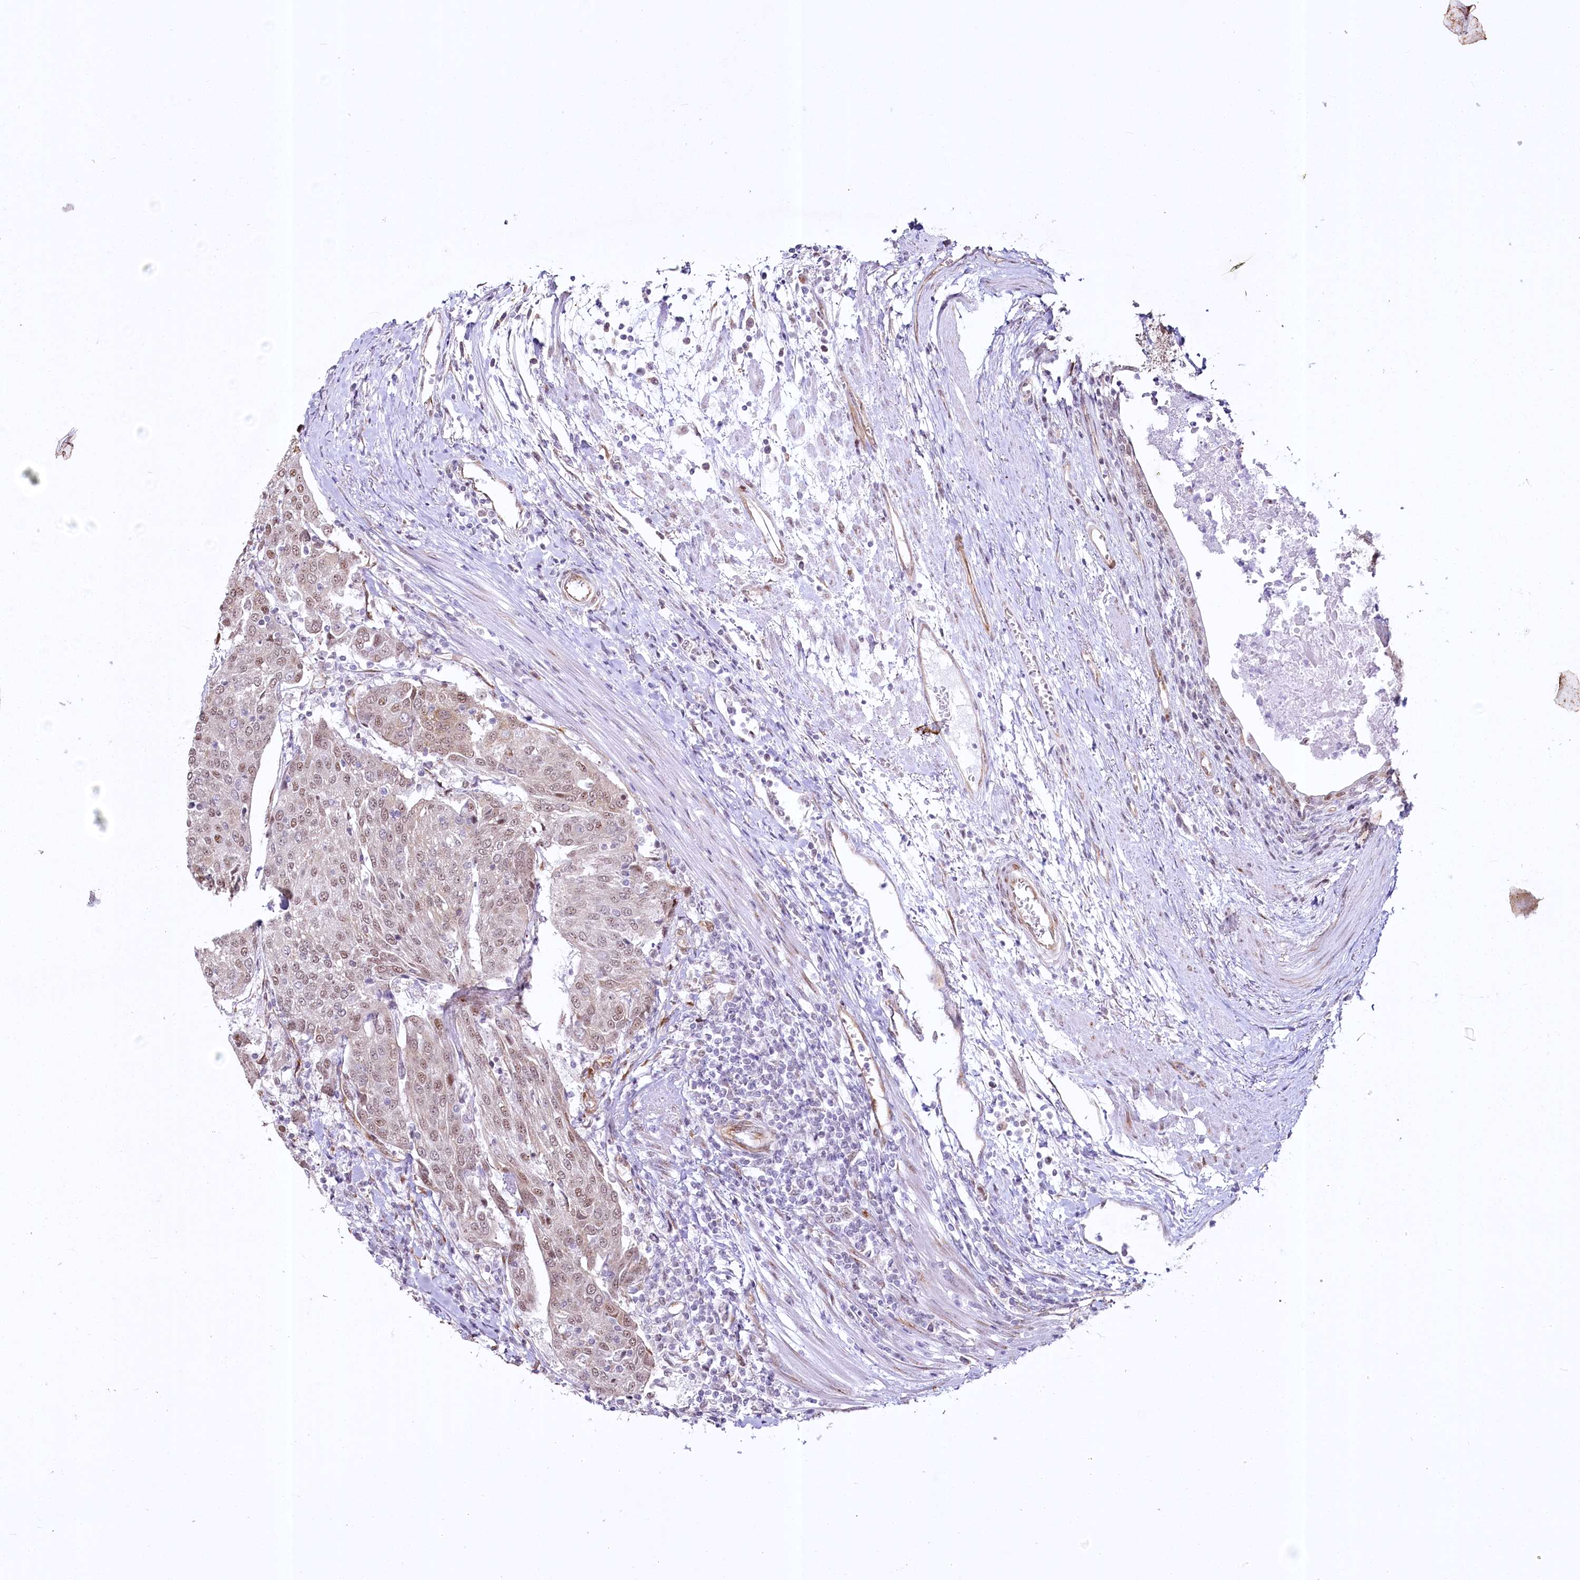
{"staining": {"intensity": "moderate", "quantity": "25%-75%", "location": "nuclear"}, "tissue": "urothelial cancer", "cell_type": "Tumor cells", "image_type": "cancer", "snomed": [{"axis": "morphology", "description": "Urothelial carcinoma, High grade"}, {"axis": "topography", "description": "Urinary bladder"}], "caption": "Immunohistochemistry (IHC) histopathology image of neoplastic tissue: human urothelial carcinoma (high-grade) stained using IHC shows medium levels of moderate protein expression localized specifically in the nuclear of tumor cells, appearing as a nuclear brown color.", "gene": "YBX3", "patient": {"sex": "female", "age": 85}}